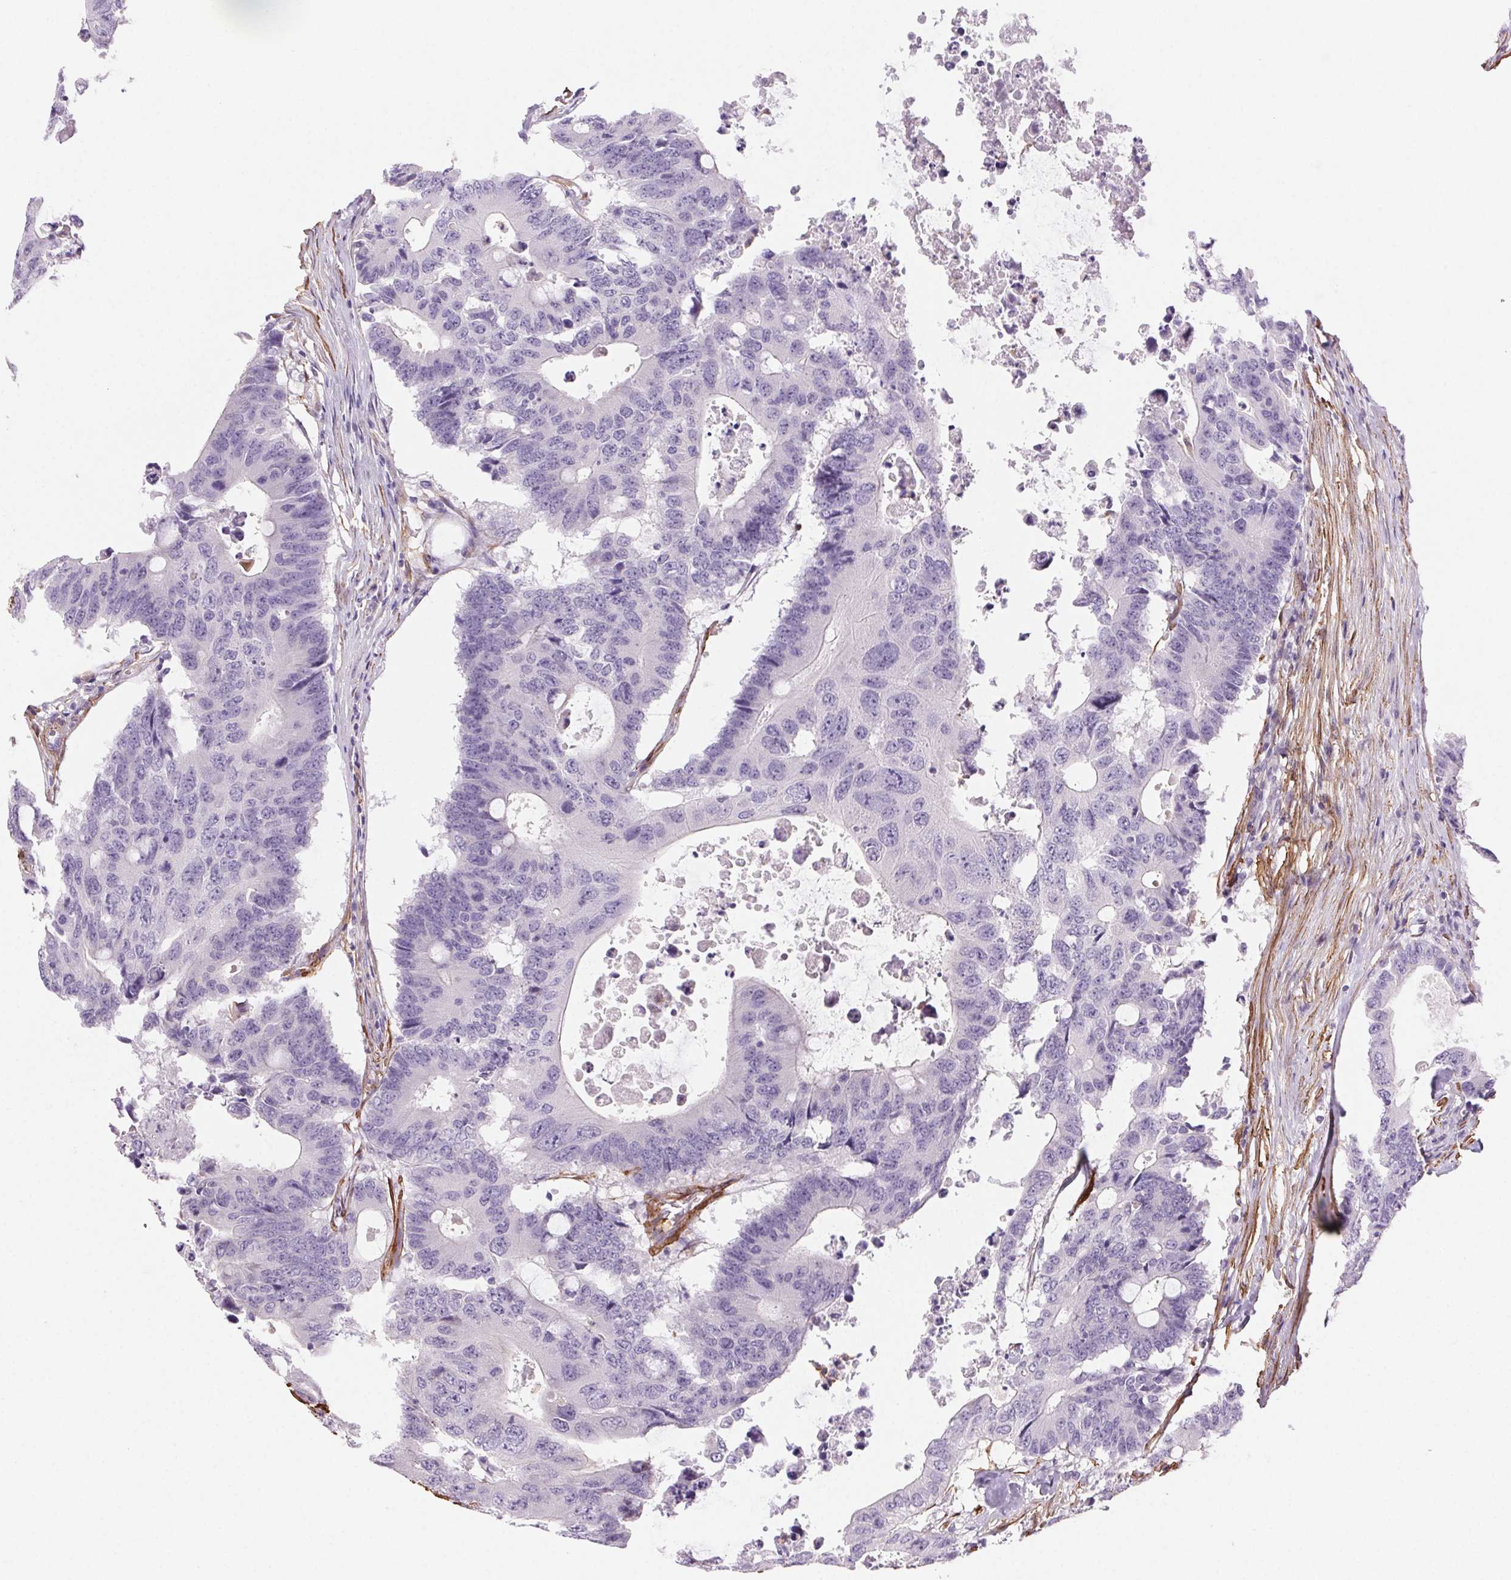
{"staining": {"intensity": "negative", "quantity": "none", "location": "none"}, "tissue": "colorectal cancer", "cell_type": "Tumor cells", "image_type": "cancer", "snomed": [{"axis": "morphology", "description": "Adenocarcinoma, NOS"}, {"axis": "topography", "description": "Colon"}], "caption": "This is an immunohistochemistry photomicrograph of human colorectal cancer (adenocarcinoma). There is no expression in tumor cells.", "gene": "GPX8", "patient": {"sex": "male", "age": 71}}